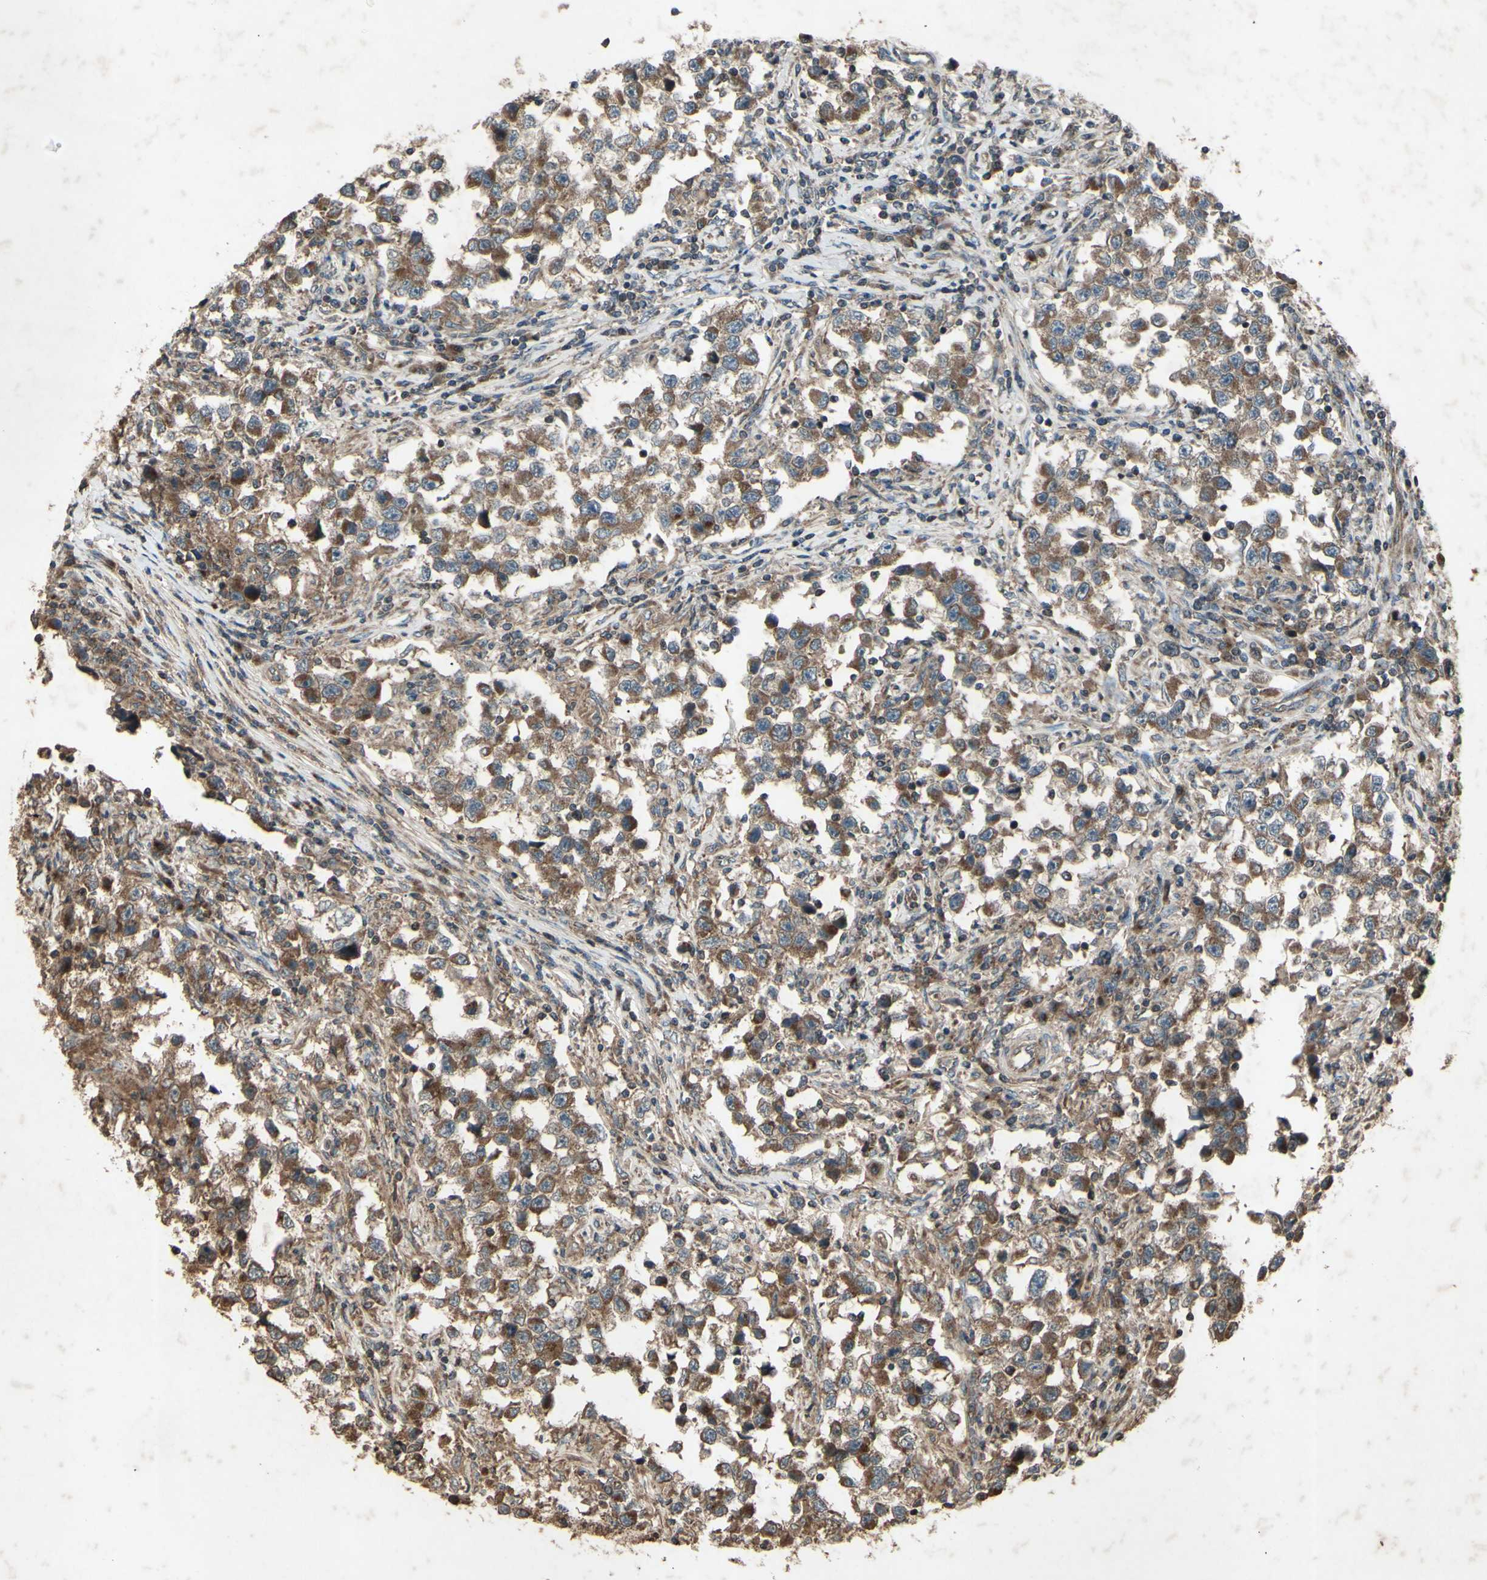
{"staining": {"intensity": "moderate", "quantity": ">75%", "location": "cytoplasmic/membranous"}, "tissue": "testis cancer", "cell_type": "Tumor cells", "image_type": "cancer", "snomed": [{"axis": "morphology", "description": "Carcinoma, Embryonal, NOS"}, {"axis": "topography", "description": "Testis"}], "caption": "Moderate cytoplasmic/membranous positivity for a protein is identified in about >75% of tumor cells of embryonal carcinoma (testis) using IHC.", "gene": "AP1G1", "patient": {"sex": "male", "age": 21}}